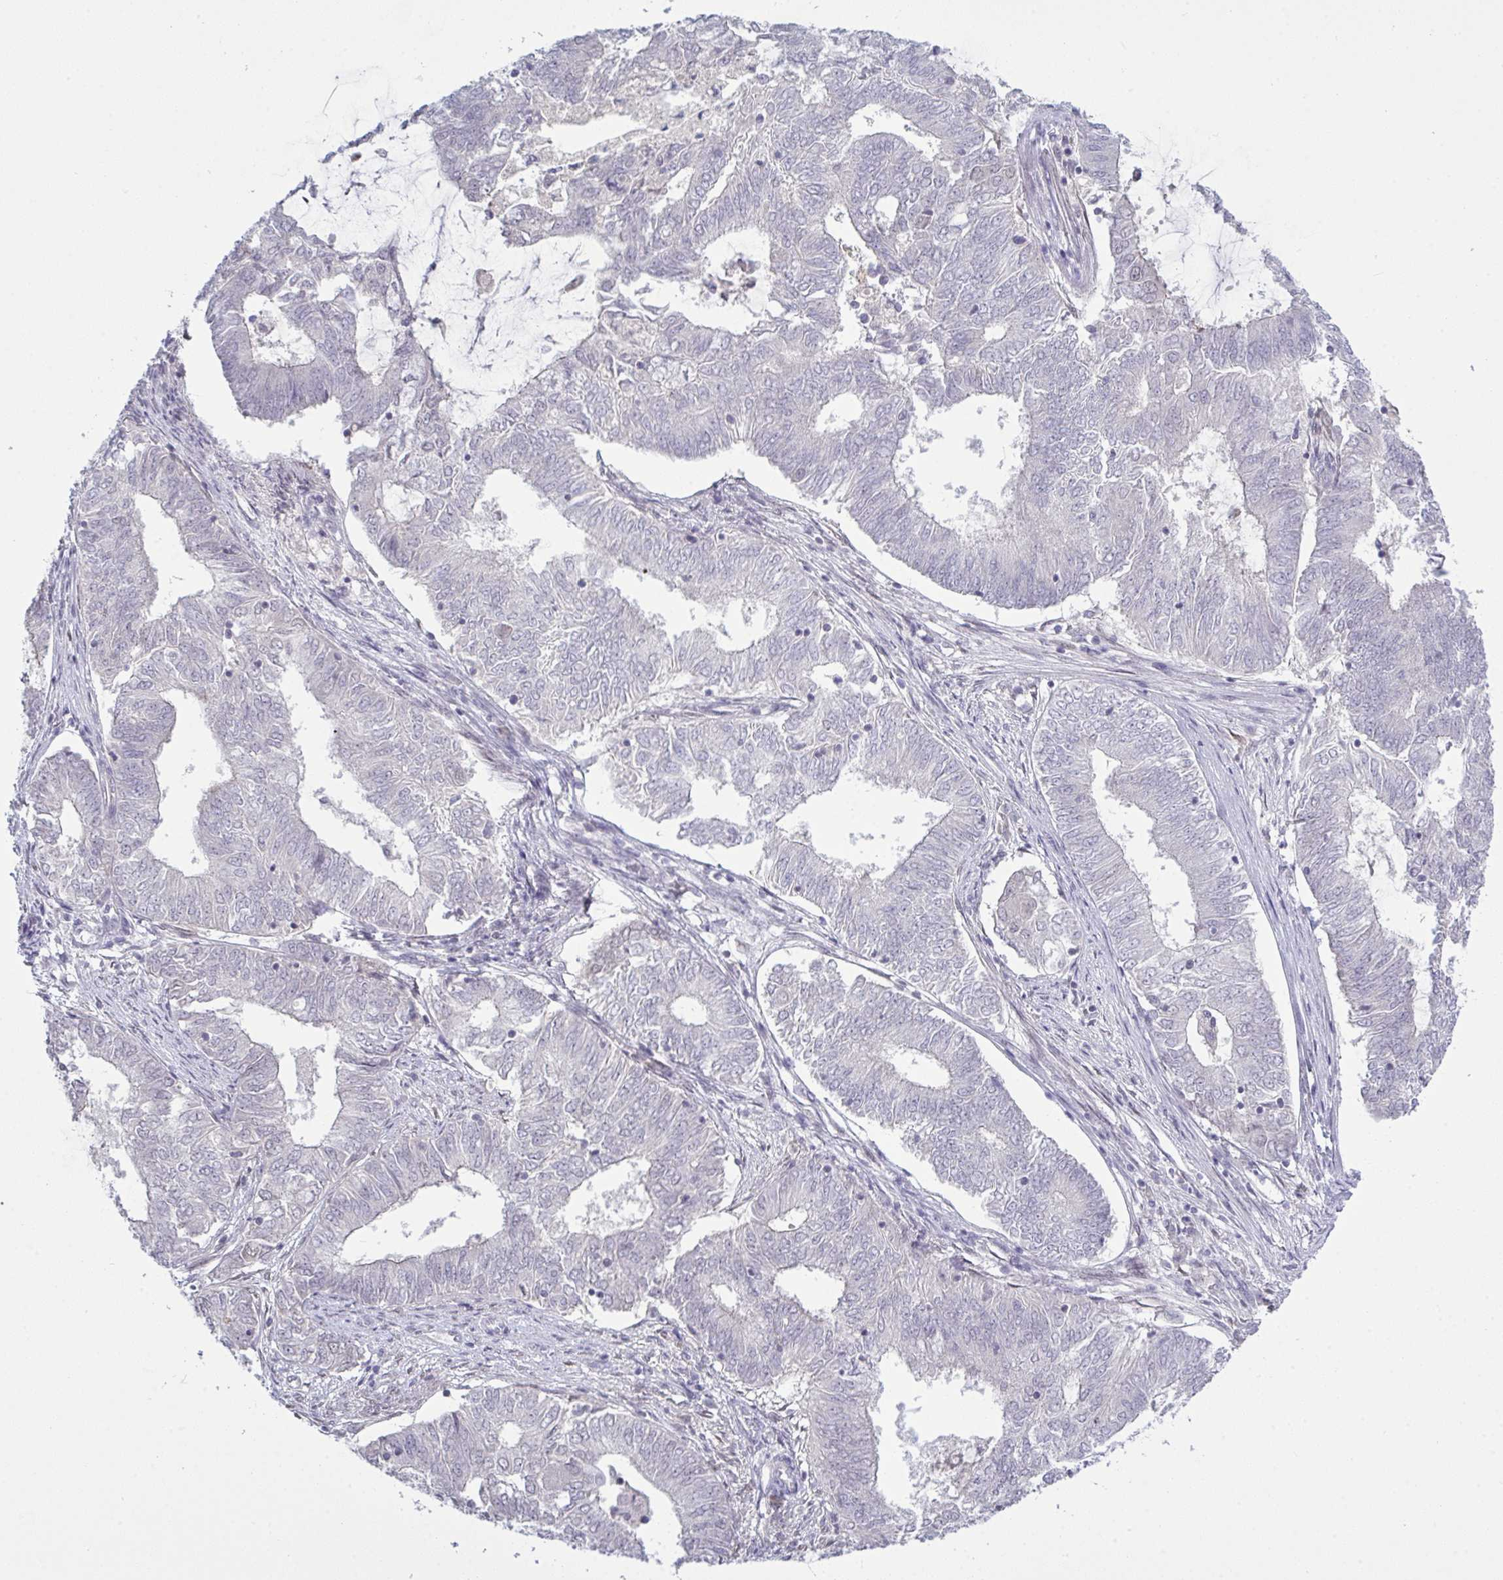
{"staining": {"intensity": "negative", "quantity": "none", "location": "none"}, "tissue": "endometrial cancer", "cell_type": "Tumor cells", "image_type": "cancer", "snomed": [{"axis": "morphology", "description": "Adenocarcinoma, NOS"}, {"axis": "topography", "description": "Endometrium"}], "caption": "This is a image of immunohistochemistry staining of endometrial adenocarcinoma, which shows no positivity in tumor cells.", "gene": "ZNF784", "patient": {"sex": "female", "age": 62}}